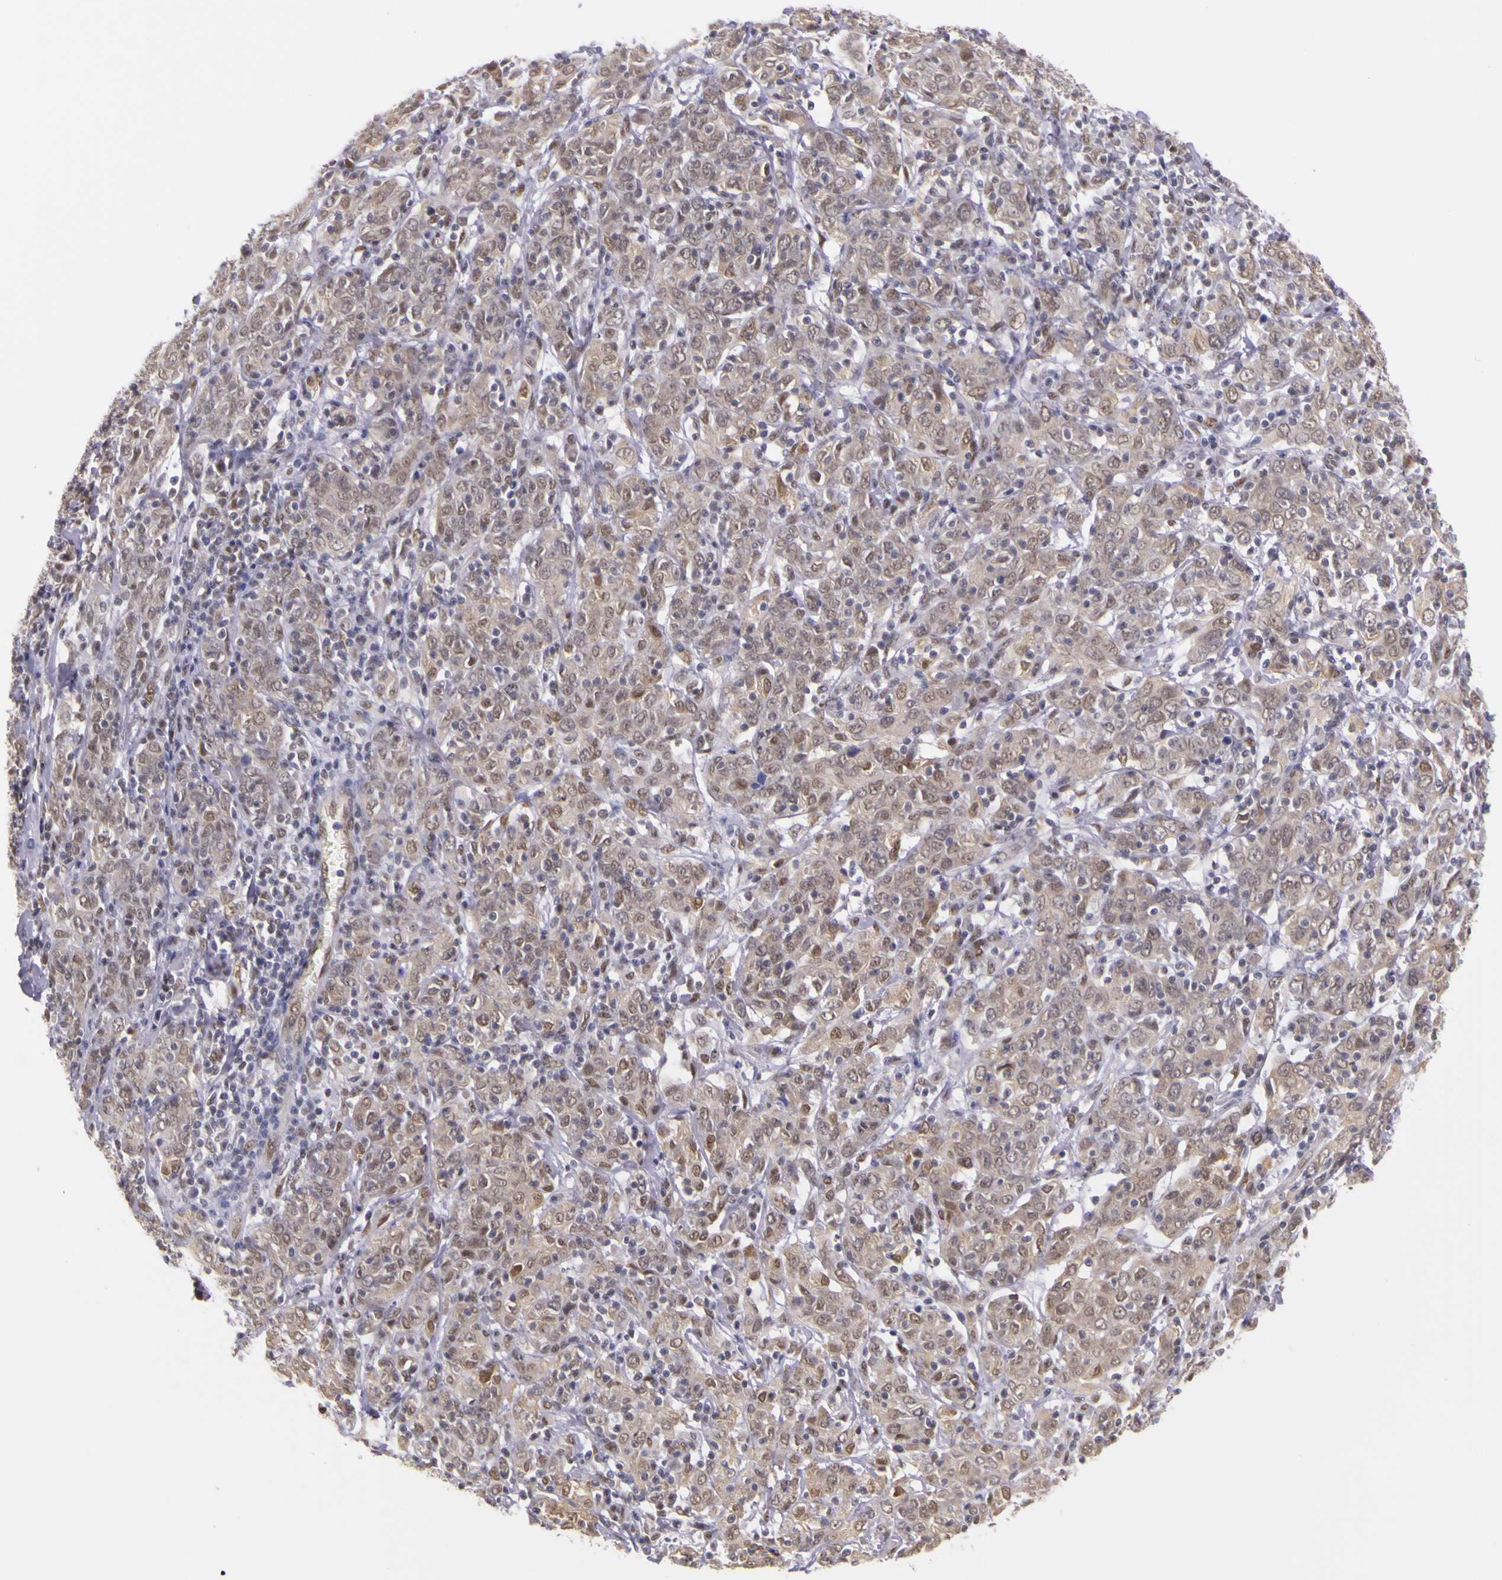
{"staining": {"intensity": "weak", "quantity": "25%-75%", "location": "cytoplasmic/membranous,nuclear"}, "tissue": "cervical cancer", "cell_type": "Tumor cells", "image_type": "cancer", "snomed": [{"axis": "morphology", "description": "Normal tissue, NOS"}, {"axis": "morphology", "description": "Squamous cell carcinoma, NOS"}, {"axis": "topography", "description": "Cervix"}], "caption": "A high-resolution image shows immunohistochemistry (IHC) staining of cervical cancer (squamous cell carcinoma), which reveals weak cytoplasmic/membranous and nuclear staining in approximately 25%-75% of tumor cells. Immunohistochemistry stains the protein in brown and the nuclei are stained blue.", "gene": "WDR13", "patient": {"sex": "female", "age": 67}}